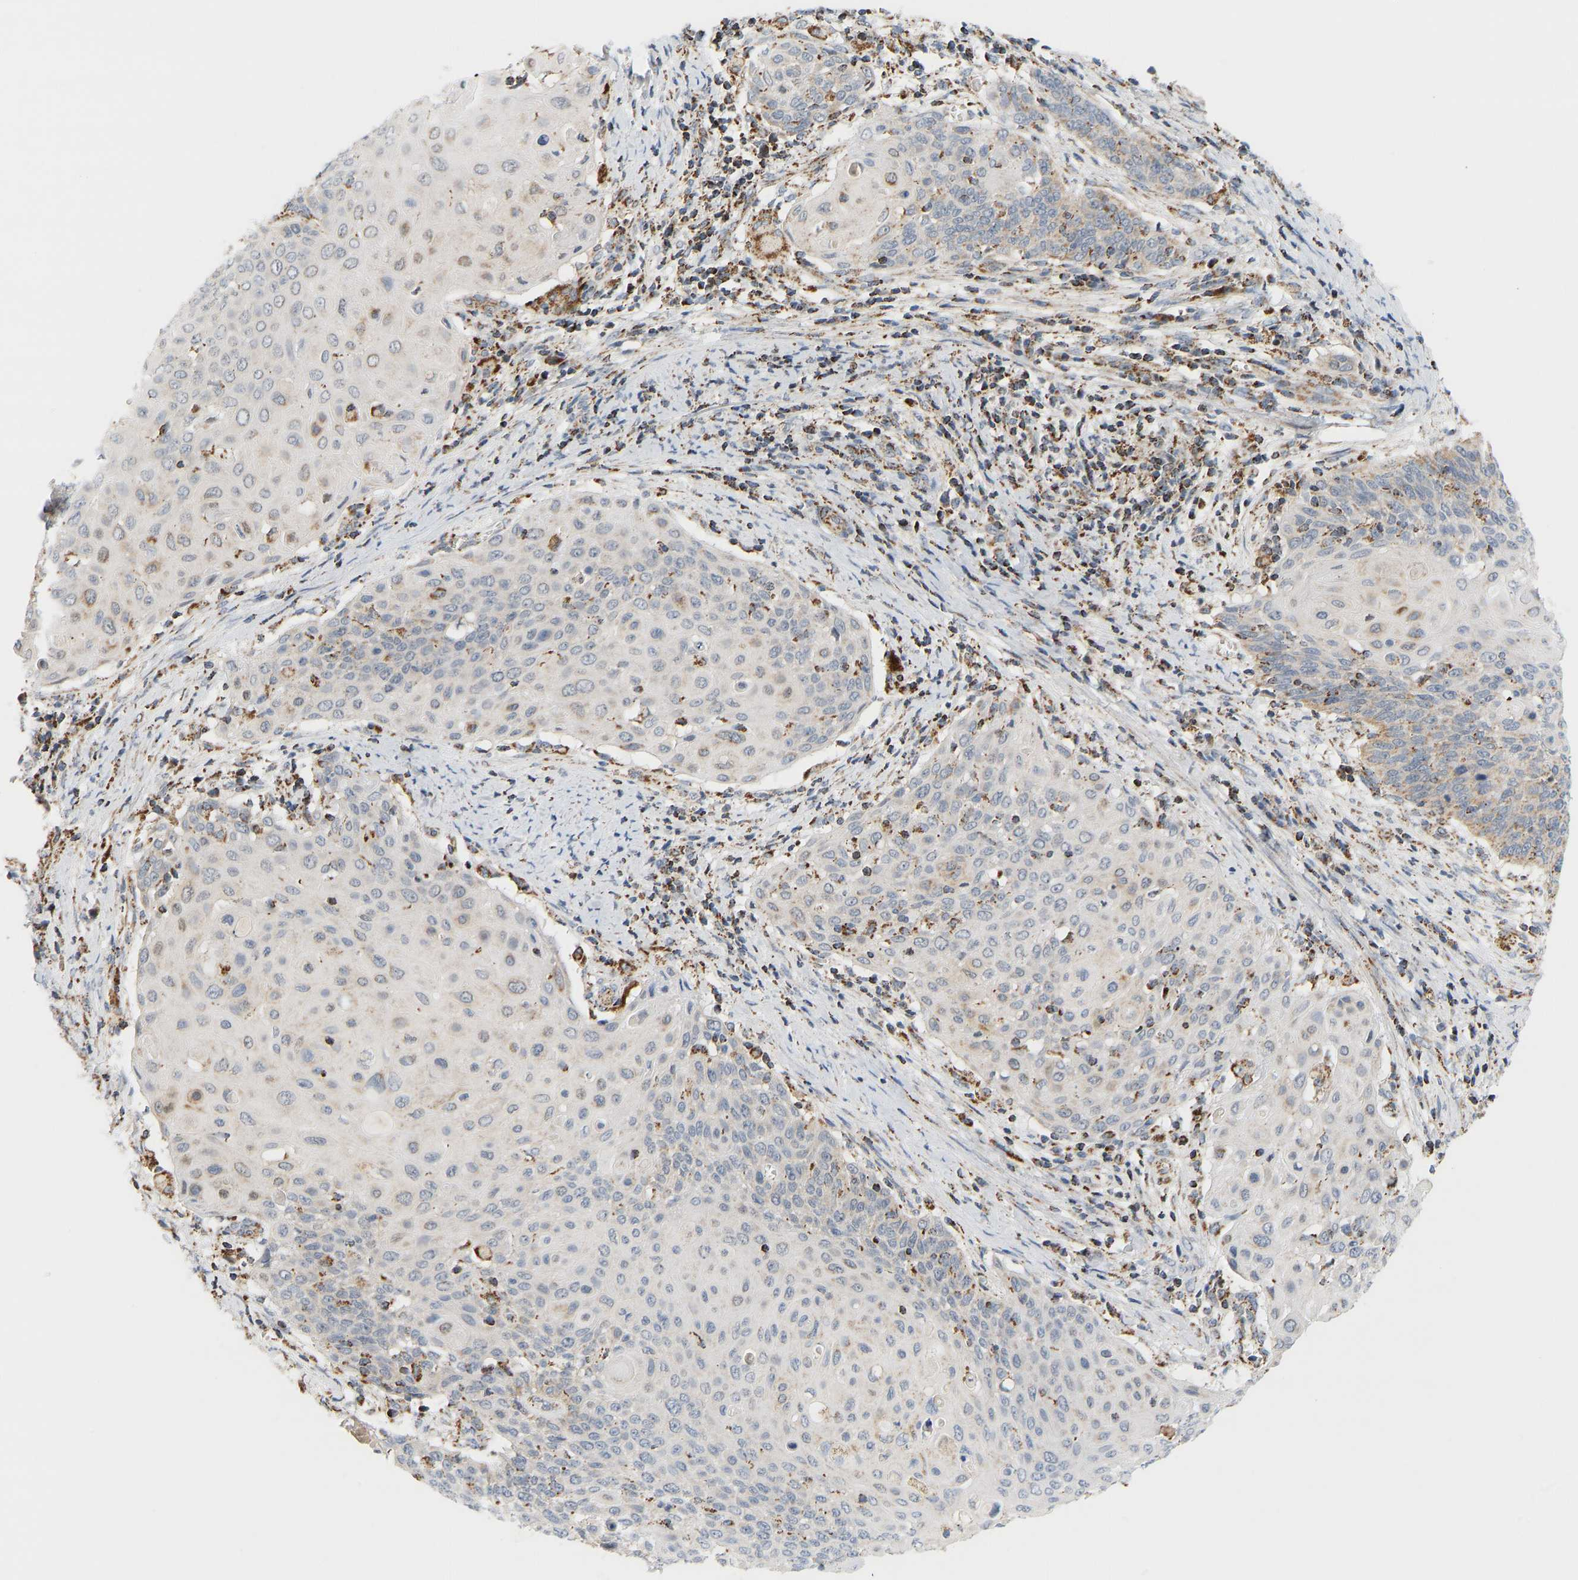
{"staining": {"intensity": "moderate", "quantity": "25%-75%", "location": "cytoplasmic/membranous"}, "tissue": "cervical cancer", "cell_type": "Tumor cells", "image_type": "cancer", "snomed": [{"axis": "morphology", "description": "Squamous cell carcinoma, NOS"}, {"axis": "topography", "description": "Cervix"}], "caption": "This micrograph shows IHC staining of human cervical squamous cell carcinoma, with medium moderate cytoplasmic/membranous expression in approximately 25%-75% of tumor cells.", "gene": "GPSM2", "patient": {"sex": "female", "age": 39}}